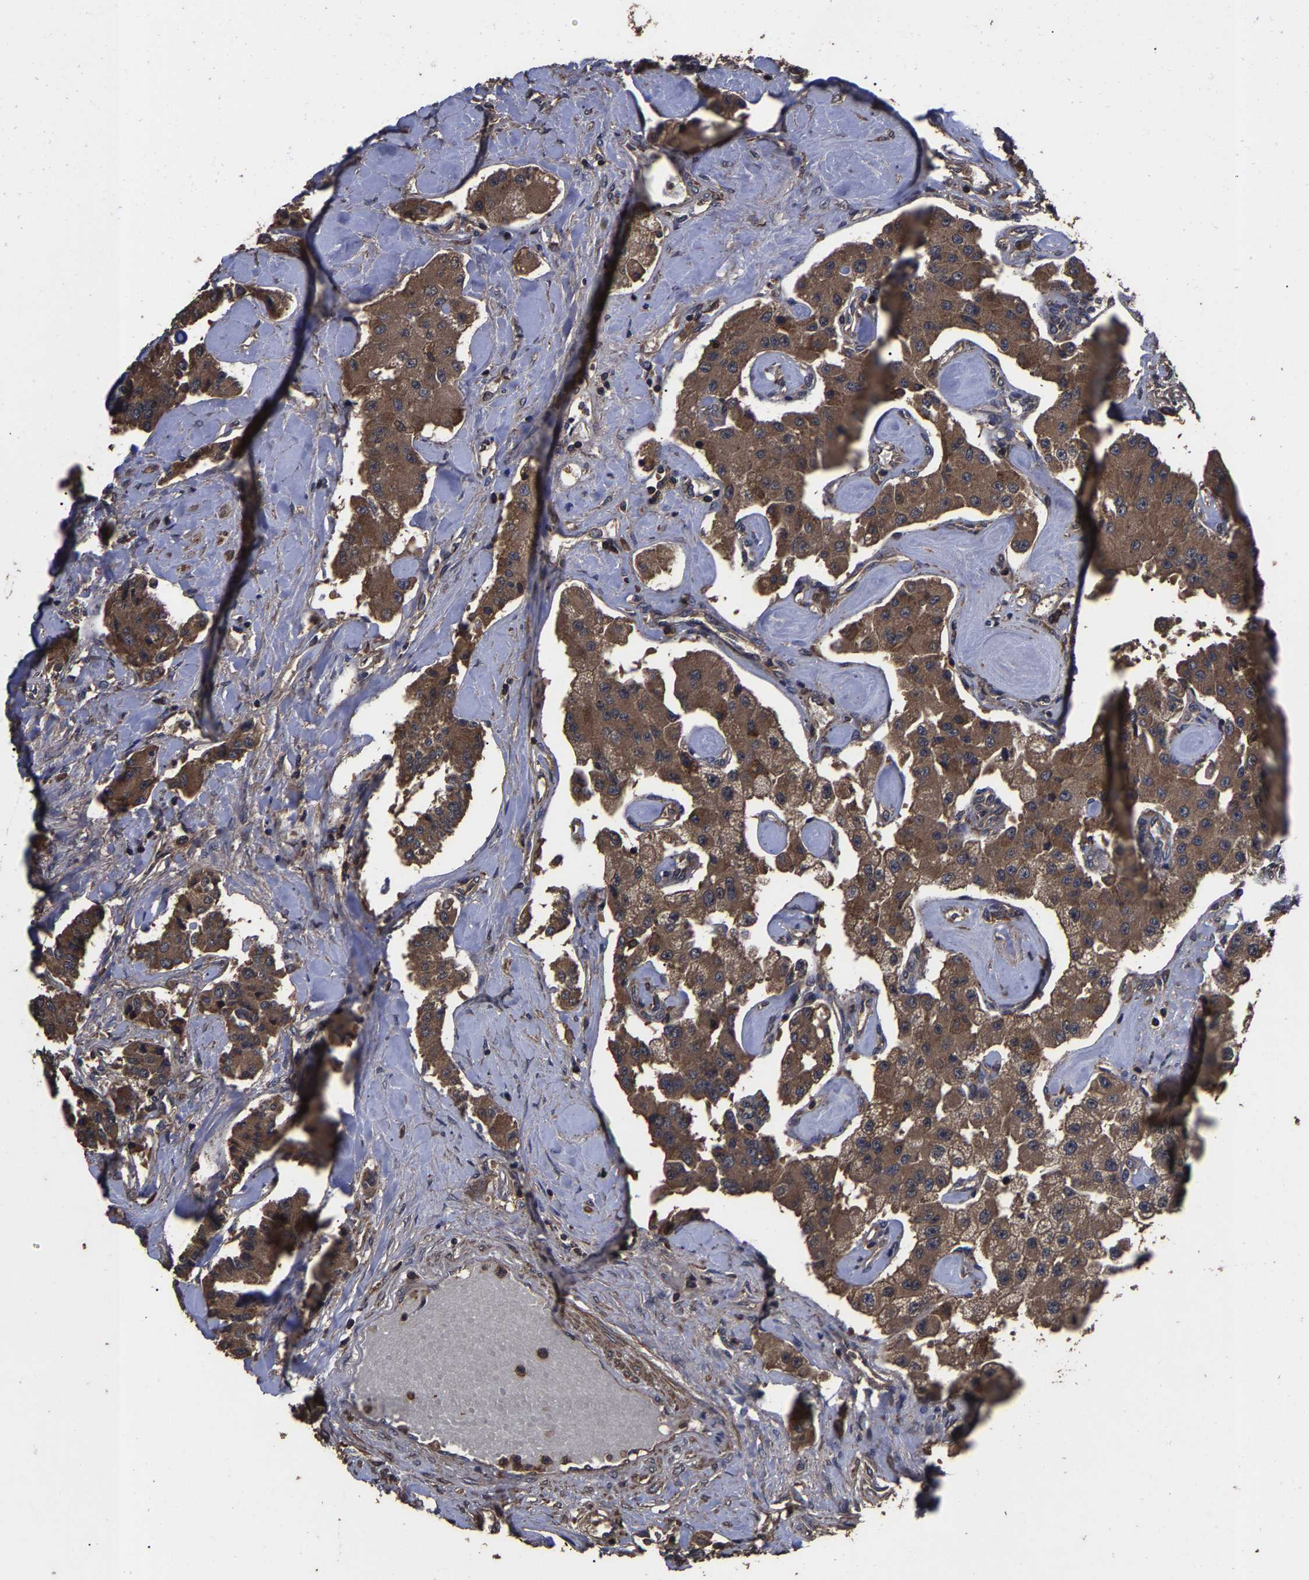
{"staining": {"intensity": "strong", "quantity": ">75%", "location": "cytoplasmic/membranous"}, "tissue": "carcinoid", "cell_type": "Tumor cells", "image_type": "cancer", "snomed": [{"axis": "morphology", "description": "Carcinoid, malignant, NOS"}, {"axis": "topography", "description": "Pancreas"}], "caption": "About >75% of tumor cells in carcinoid (malignant) demonstrate strong cytoplasmic/membranous protein positivity as visualized by brown immunohistochemical staining.", "gene": "ITCH", "patient": {"sex": "male", "age": 41}}